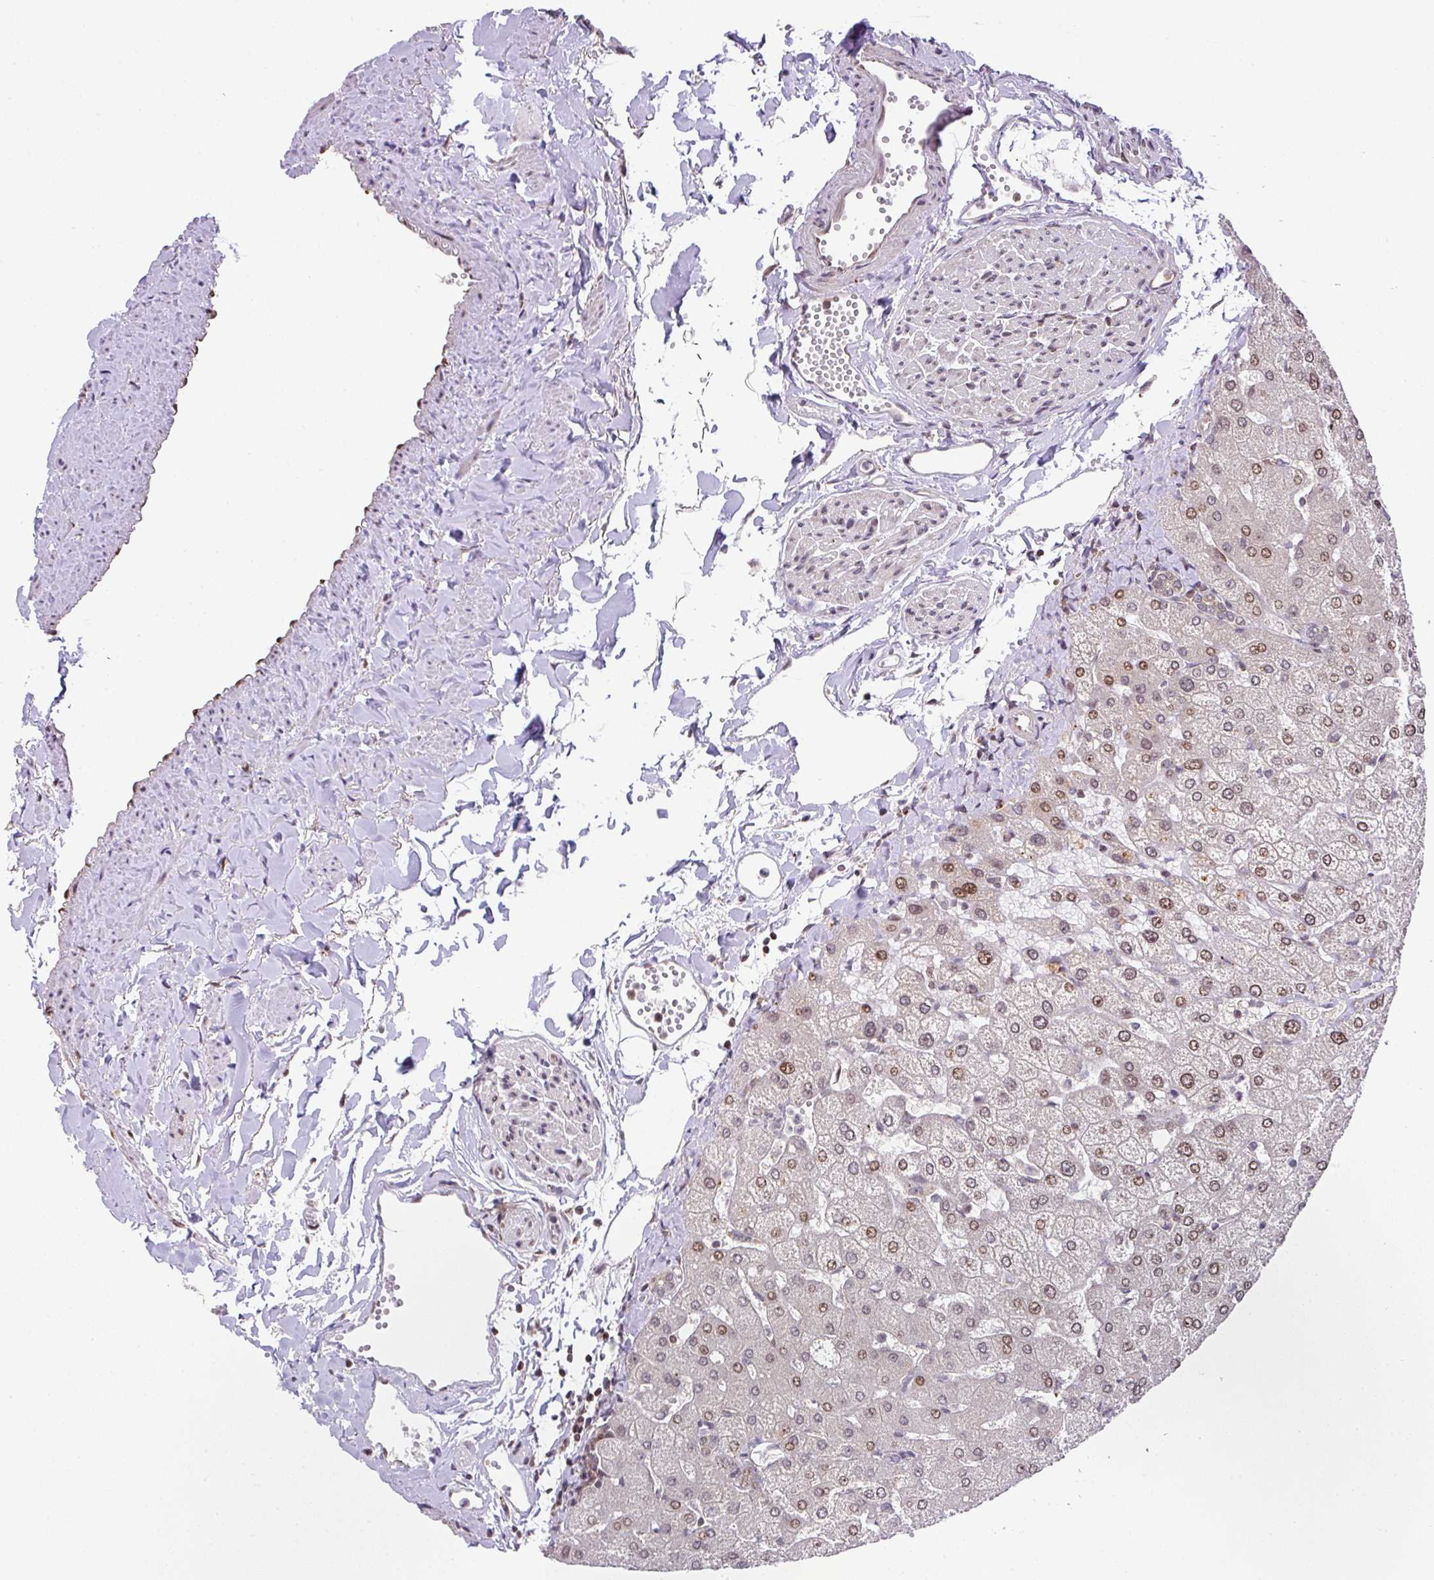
{"staining": {"intensity": "weak", "quantity": "25%-75%", "location": "cytoplasmic/membranous,nuclear"}, "tissue": "liver", "cell_type": "Cholangiocytes", "image_type": "normal", "snomed": [{"axis": "morphology", "description": "Normal tissue, NOS"}, {"axis": "topography", "description": "Liver"}], "caption": "IHC photomicrograph of unremarkable human liver stained for a protein (brown), which demonstrates low levels of weak cytoplasmic/membranous,nuclear staining in approximately 25%-75% of cholangiocytes.", "gene": "PLK1", "patient": {"sex": "female", "age": 54}}